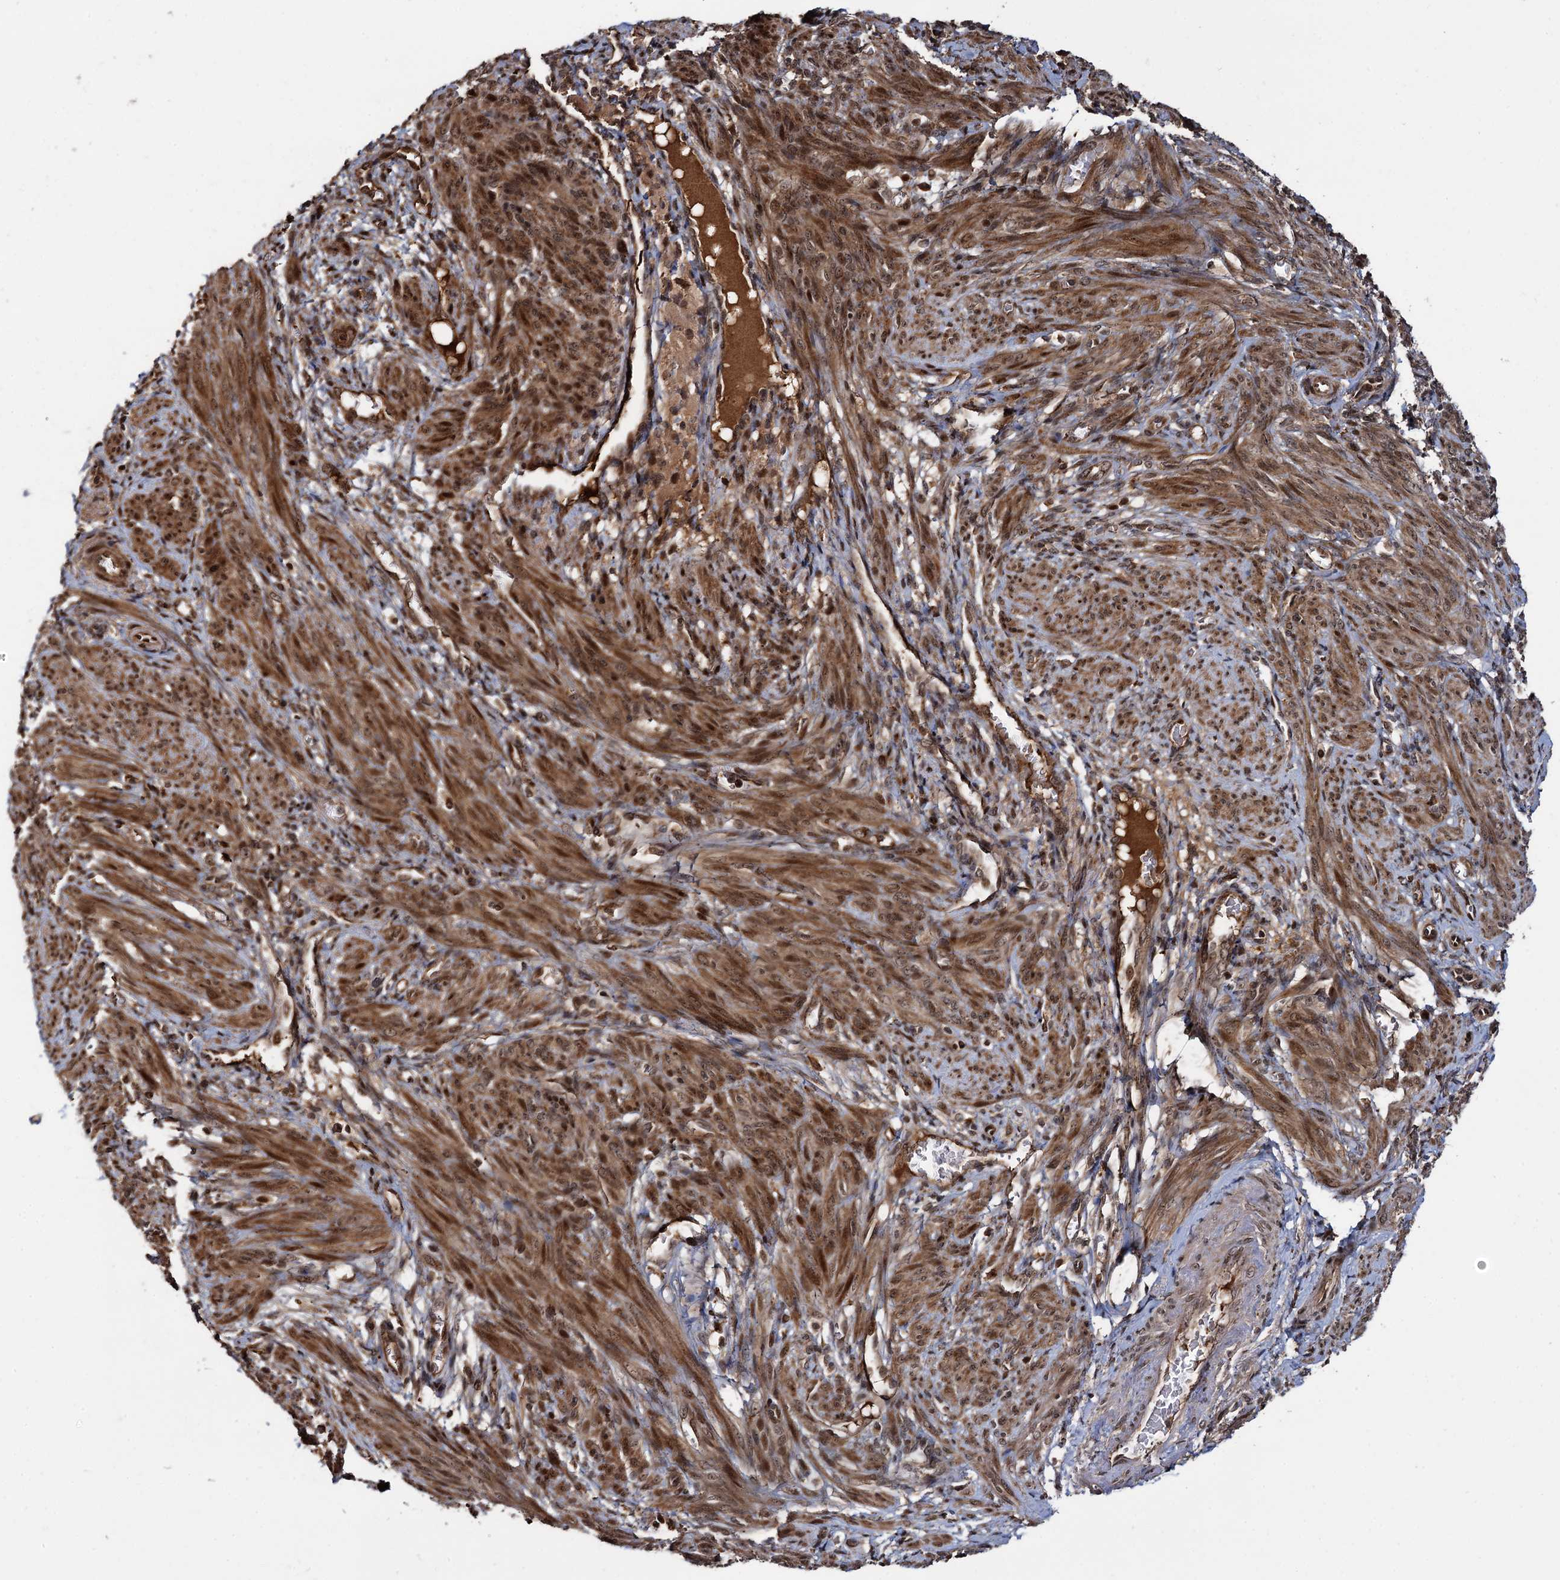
{"staining": {"intensity": "moderate", "quantity": ">75%", "location": "cytoplasmic/membranous,nuclear"}, "tissue": "smooth muscle", "cell_type": "Smooth muscle cells", "image_type": "normal", "snomed": [{"axis": "morphology", "description": "Normal tissue, NOS"}, {"axis": "topography", "description": "Smooth muscle"}], "caption": "A brown stain highlights moderate cytoplasmic/membranous,nuclear positivity of a protein in smooth muscle cells of unremarkable smooth muscle. The protein of interest is stained brown, and the nuclei are stained in blue (DAB (3,3'-diaminobenzidine) IHC with brightfield microscopy, high magnification).", "gene": "CEP192", "patient": {"sex": "female", "age": 39}}